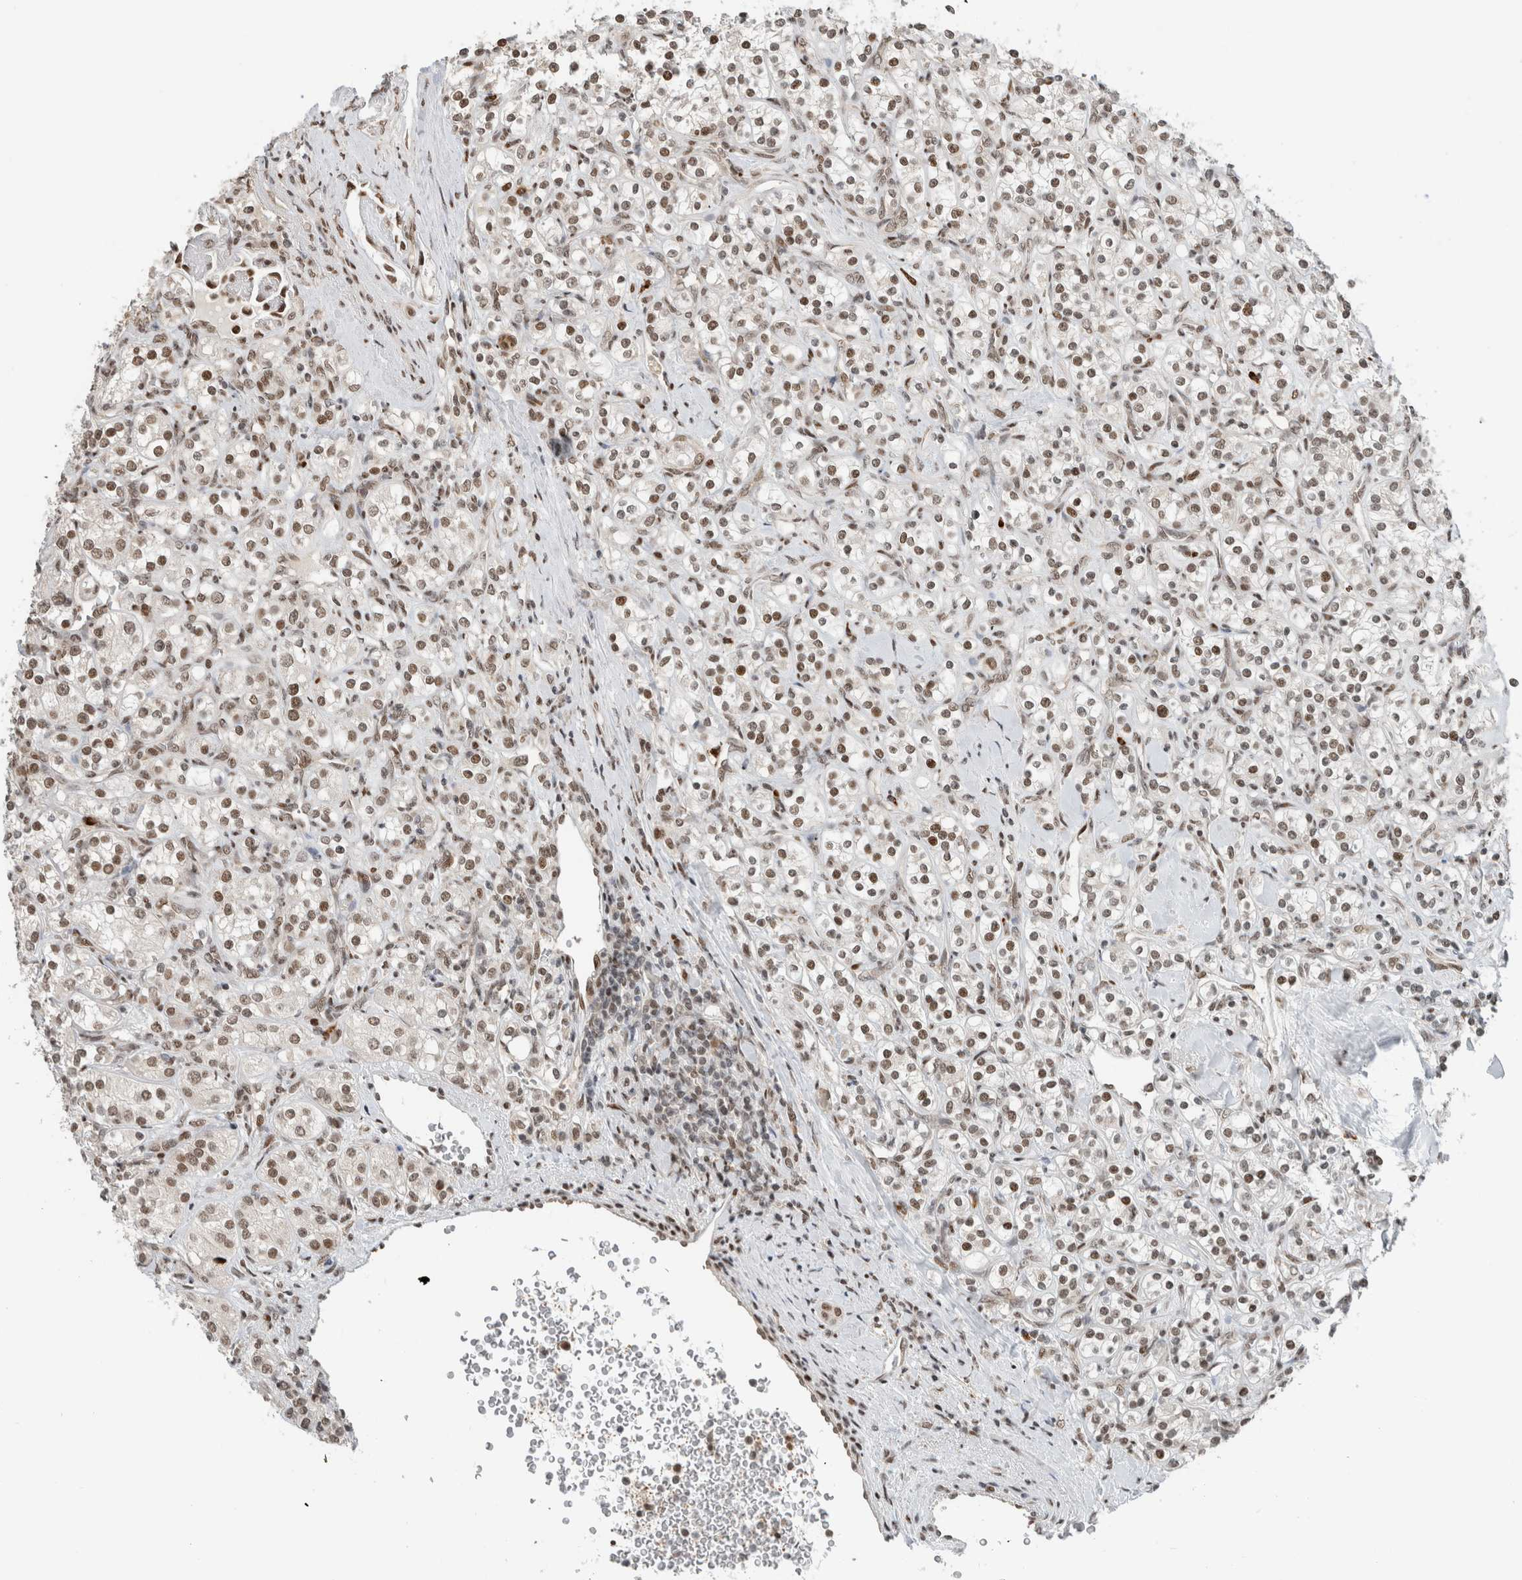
{"staining": {"intensity": "moderate", "quantity": ">75%", "location": "nuclear"}, "tissue": "renal cancer", "cell_type": "Tumor cells", "image_type": "cancer", "snomed": [{"axis": "morphology", "description": "Adenocarcinoma, NOS"}, {"axis": "topography", "description": "Kidney"}], "caption": "Human renal cancer stained with a protein marker exhibits moderate staining in tumor cells.", "gene": "HNRNPR", "patient": {"sex": "male", "age": 77}}